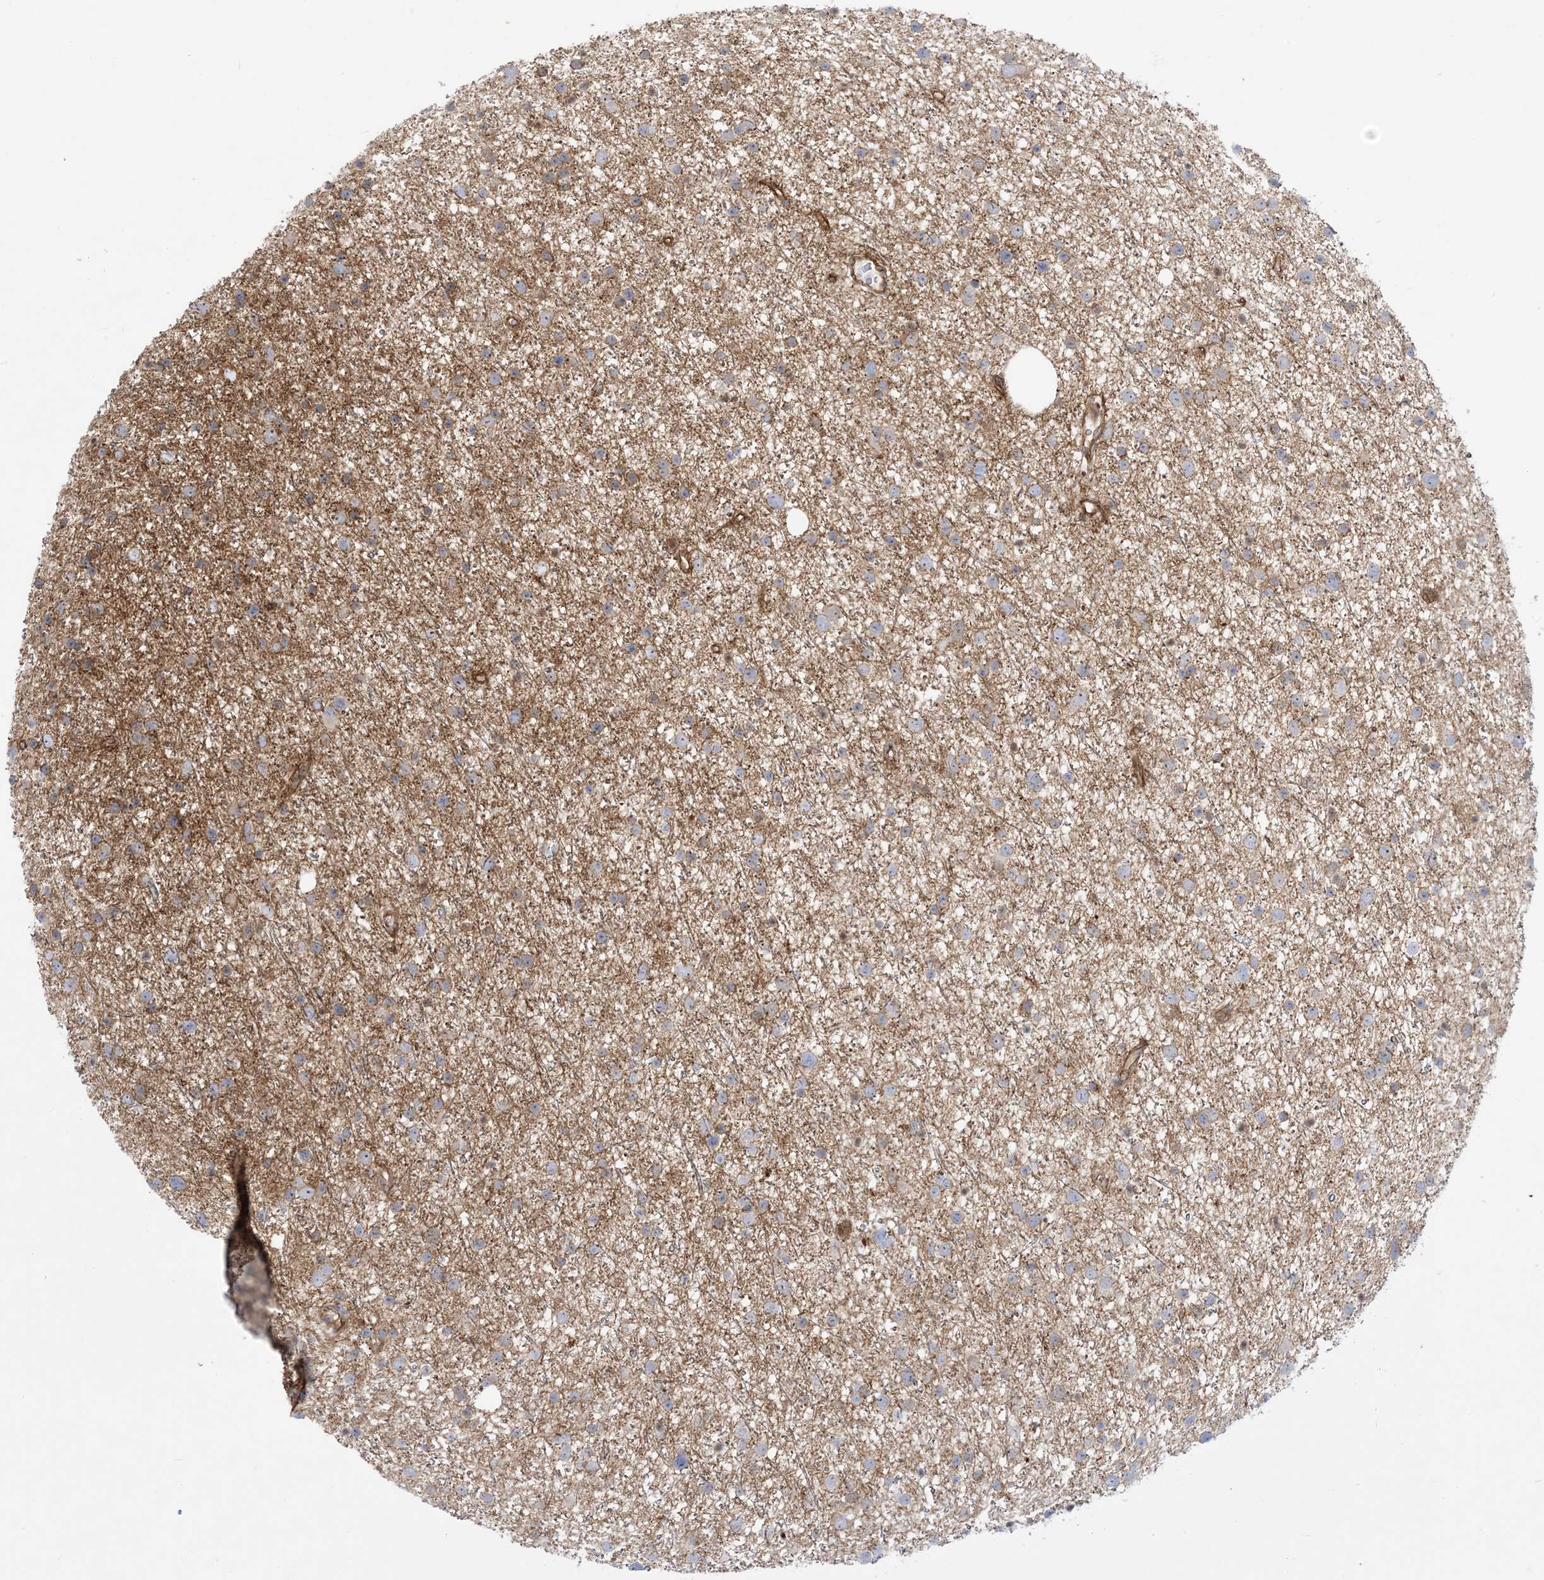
{"staining": {"intensity": "weak", "quantity": "25%-75%", "location": "cytoplasmic/membranous"}, "tissue": "glioma", "cell_type": "Tumor cells", "image_type": "cancer", "snomed": [{"axis": "morphology", "description": "Glioma, malignant, Low grade"}, {"axis": "topography", "description": "Cerebral cortex"}], "caption": "Tumor cells display low levels of weak cytoplasmic/membranous staining in approximately 25%-75% of cells in human malignant low-grade glioma.", "gene": "MARS2", "patient": {"sex": "female", "age": 39}}